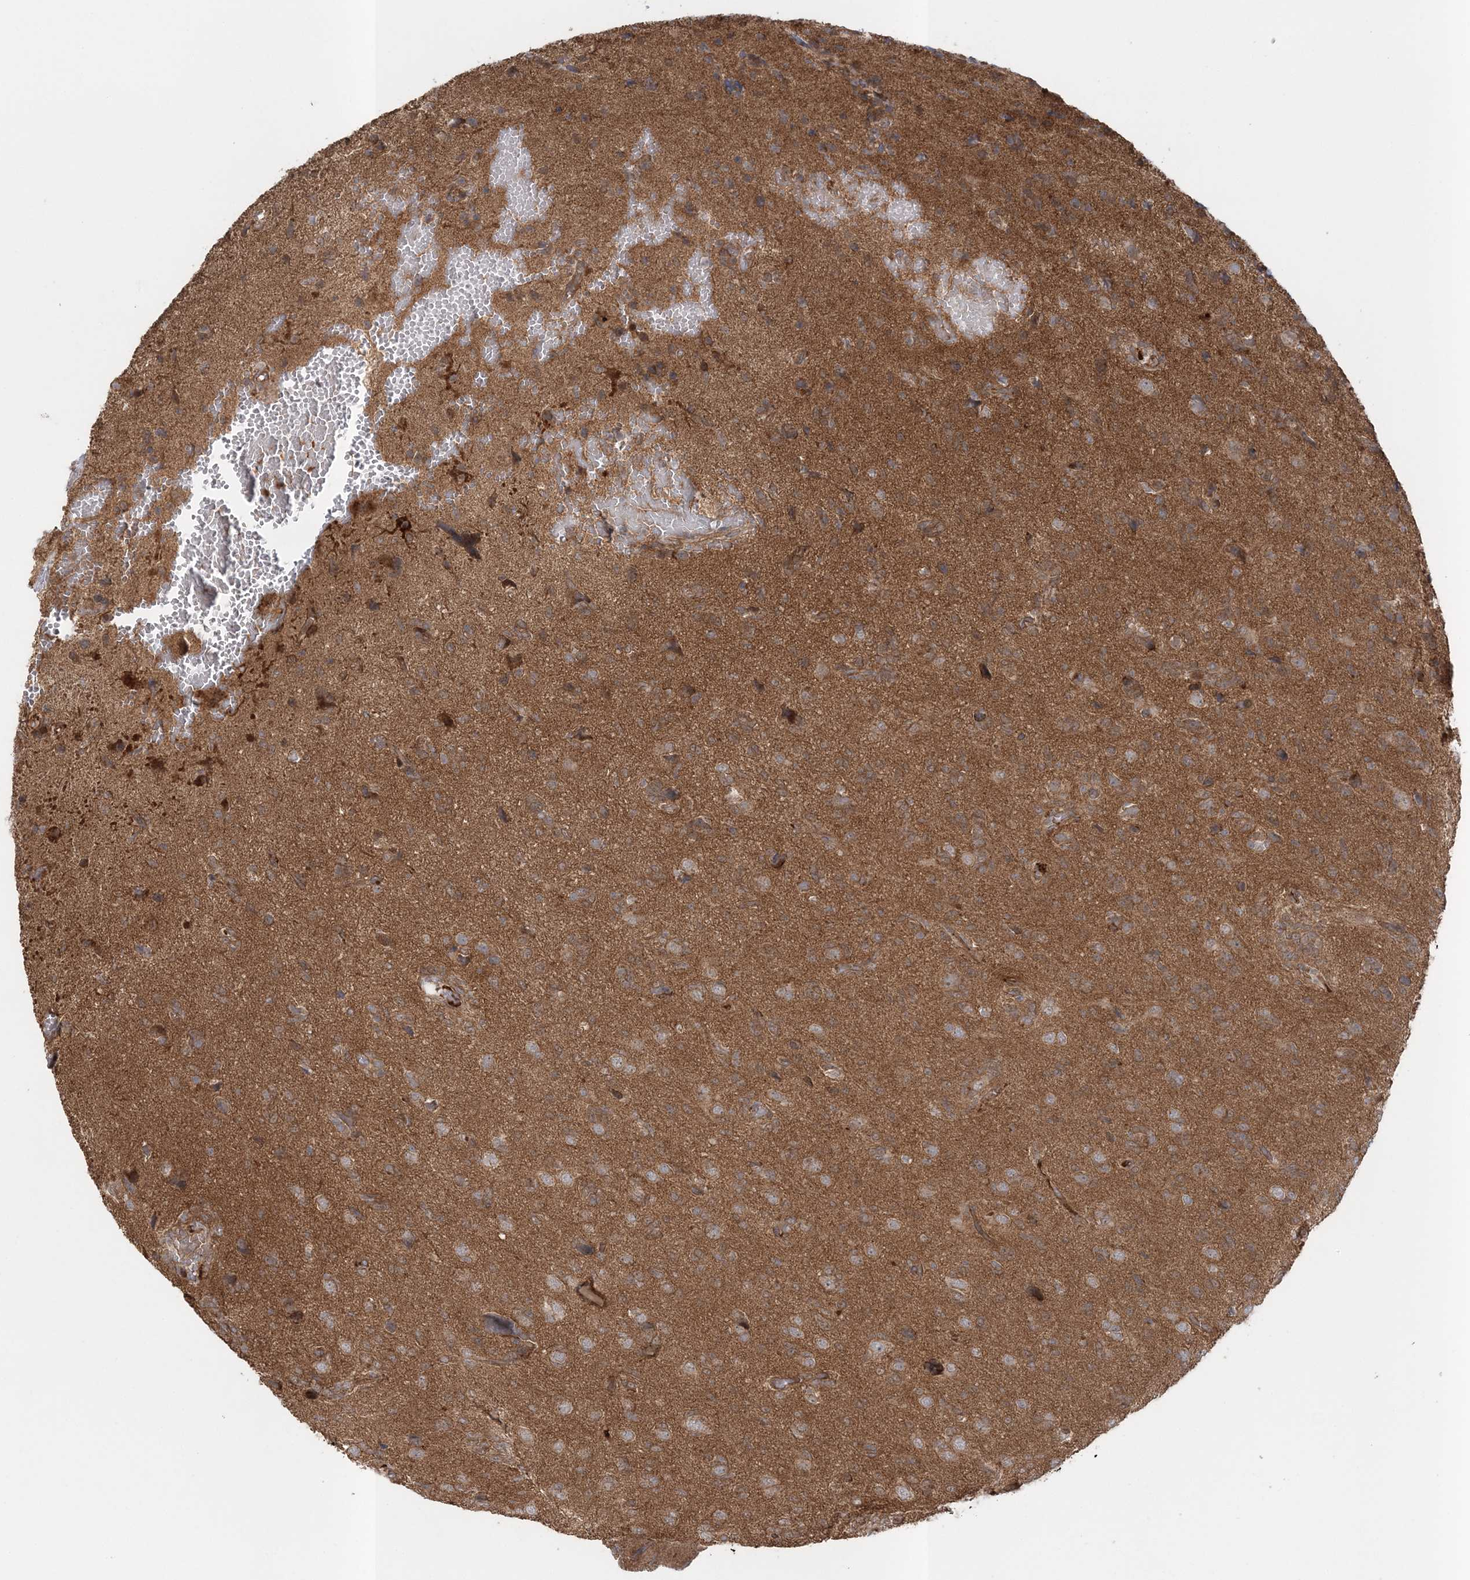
{"staining": {"intensity": "weak", "quantity": ">75%", "location": "cytoplasmic/membranous"}, "tissue": "glioma", "cell_type": "Tumor cells", "image_type": "cancer", "snomed": [{"axis": "morphology", "description": "Glioma, malignant, High grade"}, {"axis": "topography", "description": "Brain"}], "caption": "A histopathology image of human glioma stained for a protein displays weak cytoplasmic/membranous brown staining in tumor cells.", "gene": "MOCS2", "patient": {"sex": "female", "age": 59}}